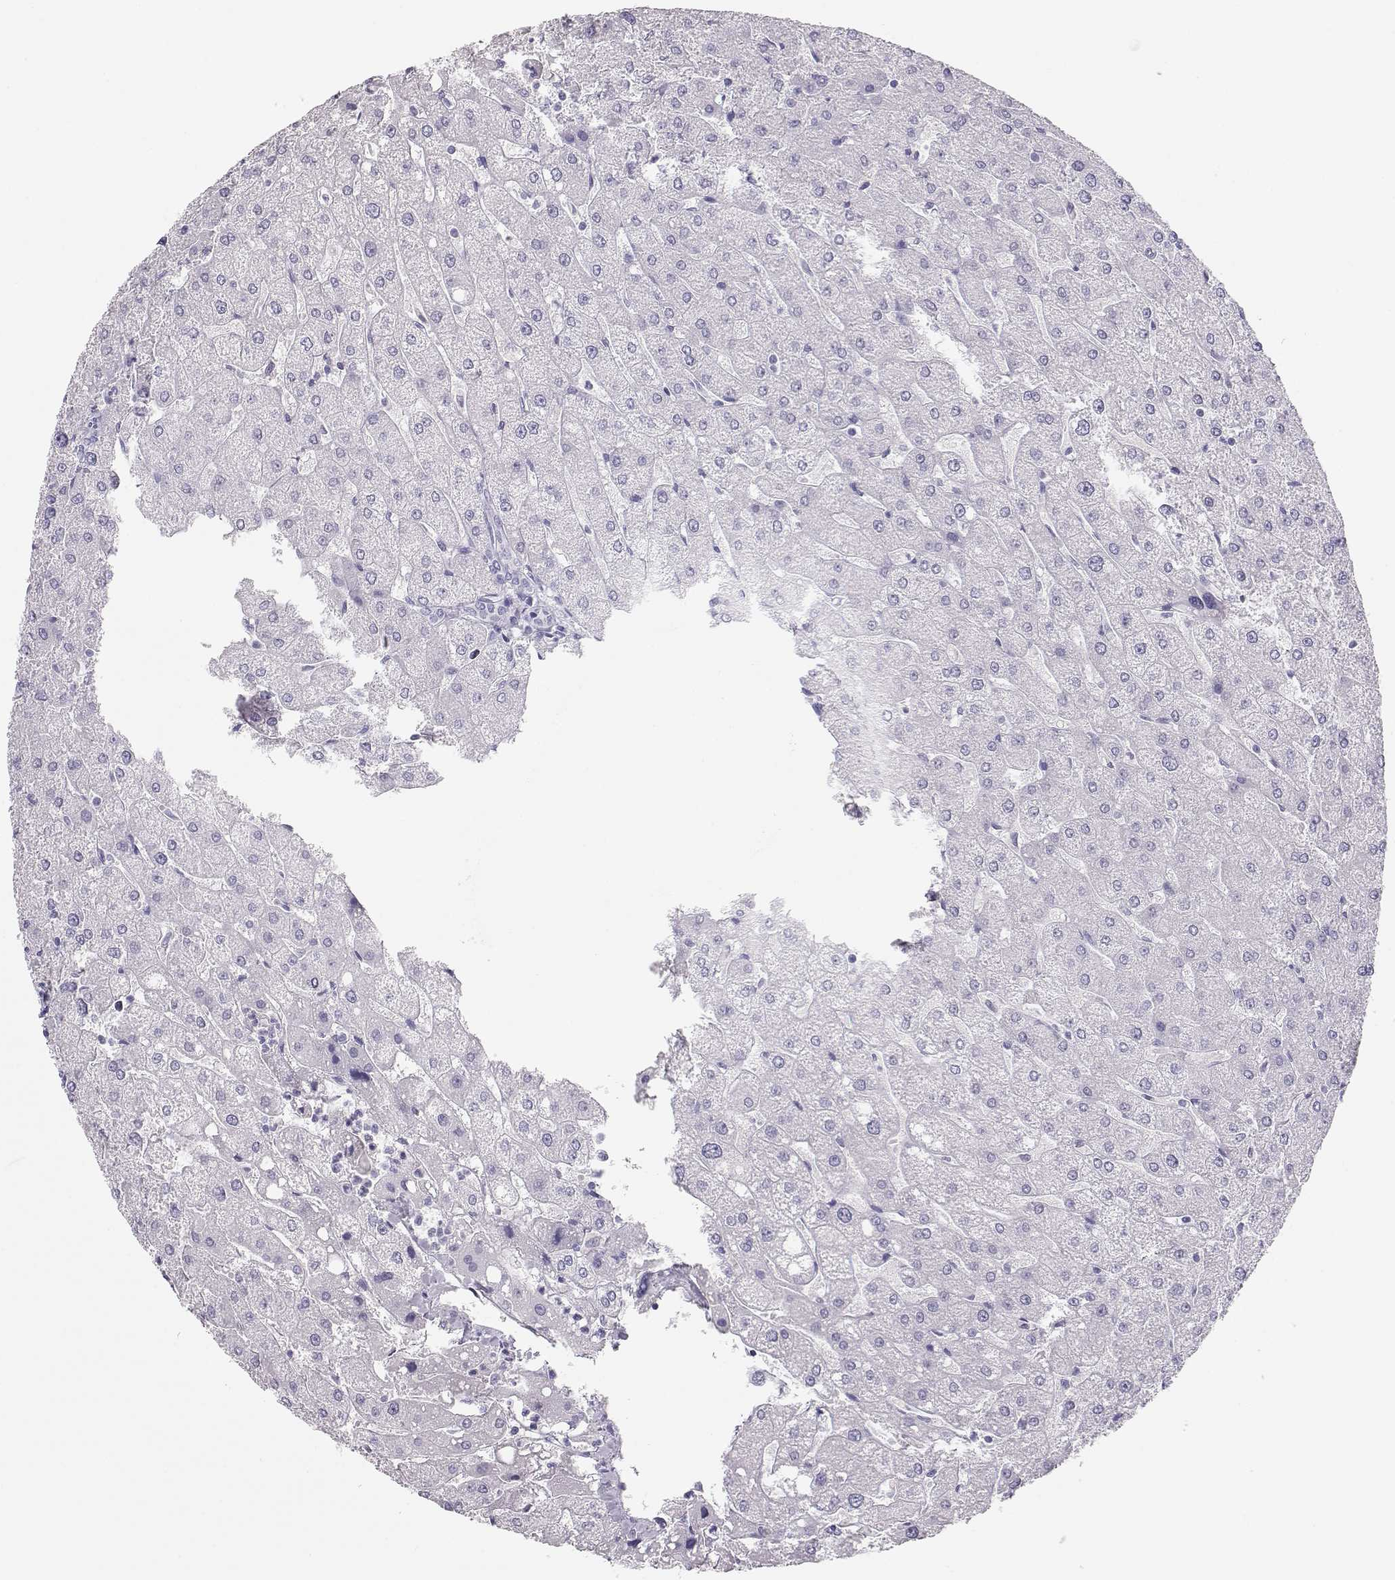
{"staining": {"intensity": "negative", "quantity": "none", "location": "none"}, "tissue": "liver", "cell_type": "Cholangiocytes", "image_type": "normal", "snomed": [{"axis": "morphology", "description": "Normal tissue, NOS"}, {"axis": "topography", "description": "Liver"}], "caption": "This photomicrograph is of normal liver stained with immunohistochemistry (IHC) to label a protein in brown with the nuclei are counter-stained blue. There is no positivity in cholangiocytes.", "gene": "TKTL1", "patient": {"sex": "male", "age": 67}}